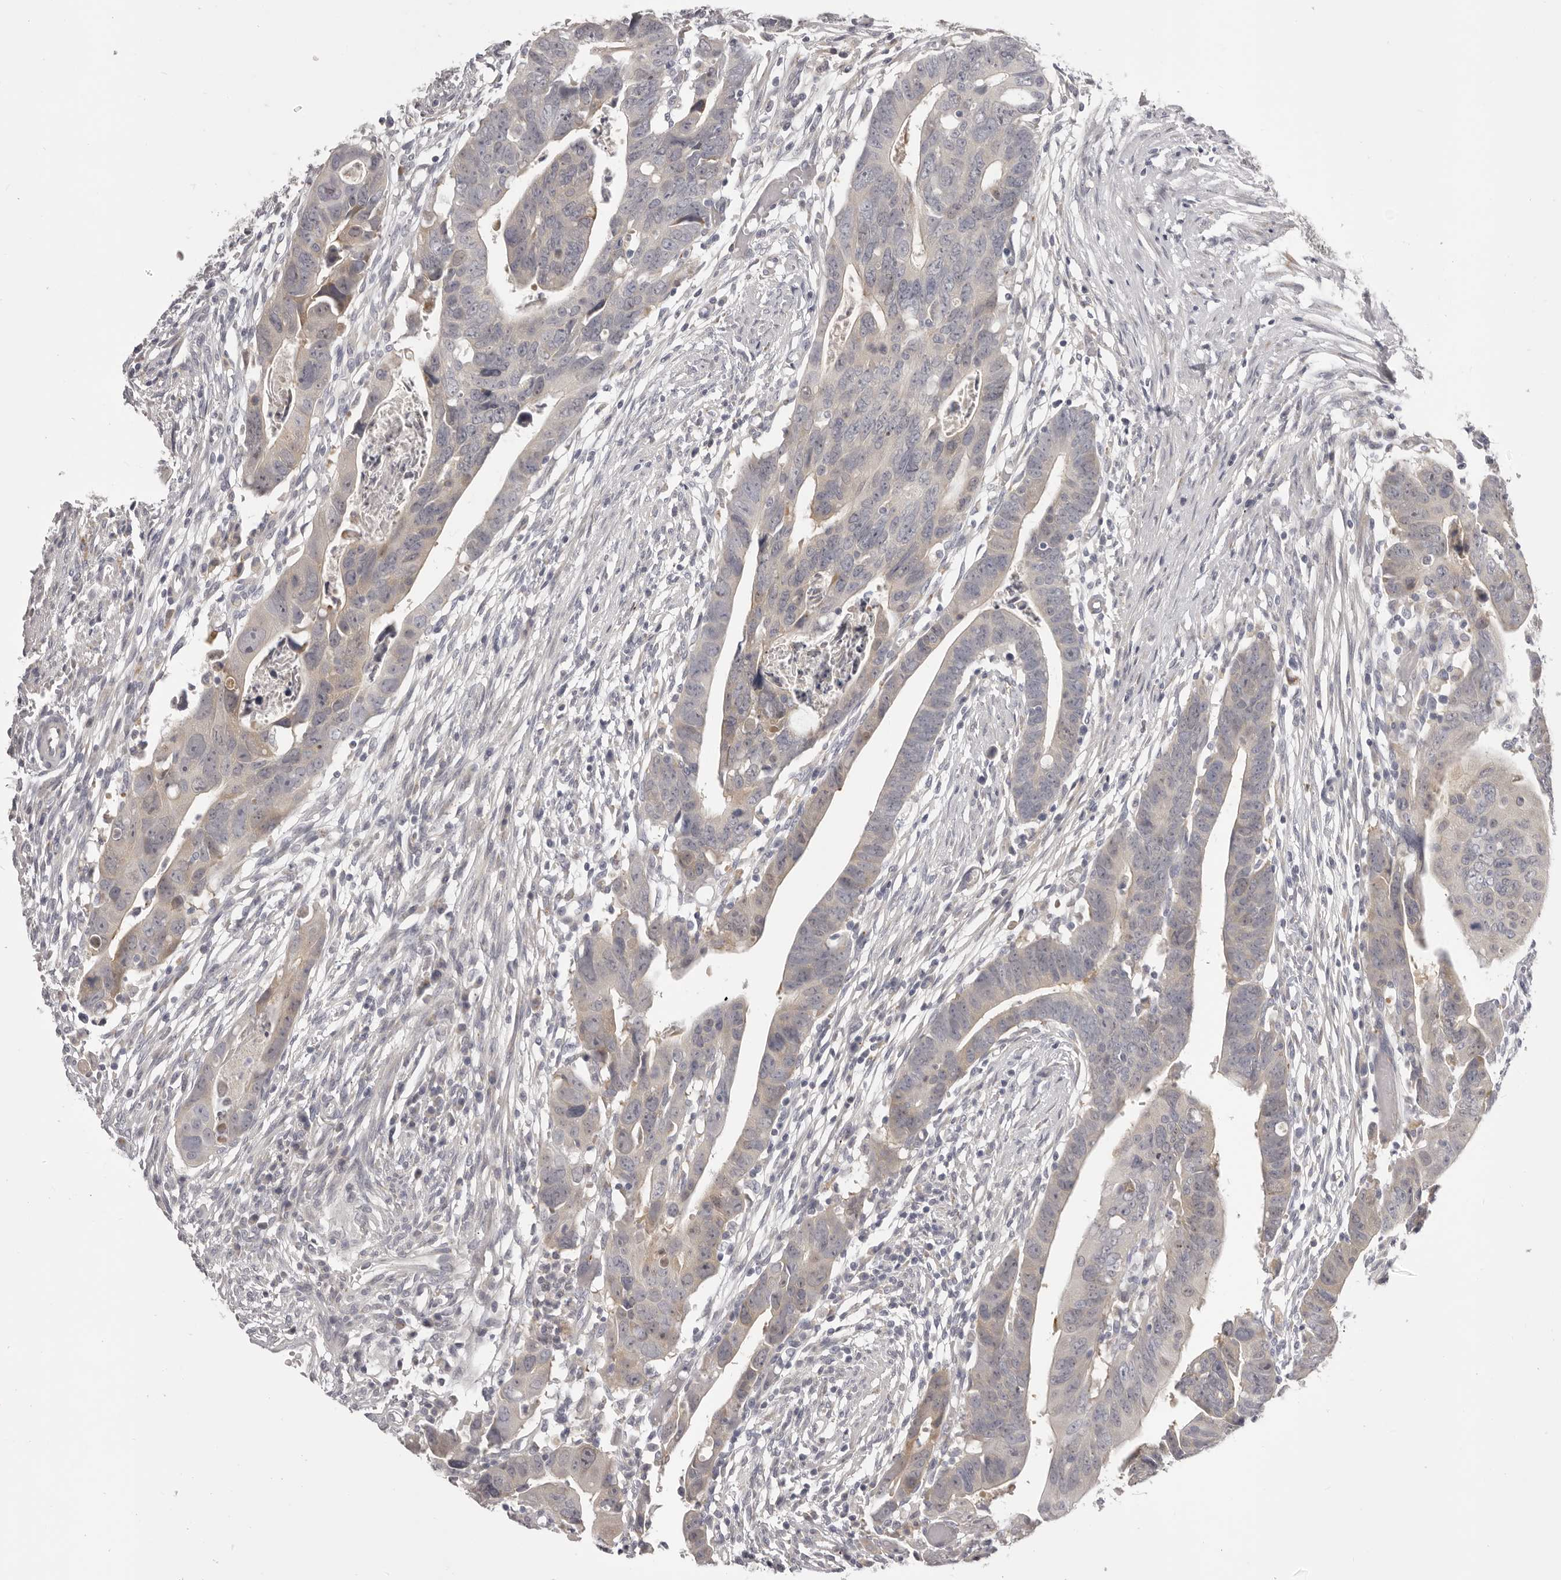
{"staining": {"intensity": "weak", "quantity": "<25%", "location": "cytoplasmic/membranous"}, "tissue": "colorectal cancer", "cell_type": "Tumor cells", "image_type": "cancer", "snomed": [{"axis": "morphology", "description": "Adenocarcinoma, NOS"}, {"axis": "topography", "description": "Rectum"}], "caption": "Tumor cells are negative for protein expression in human colorectal adenocarcinoma.", "gene": "OTUD3", "patient": {"sex": "female", "age": 65}}